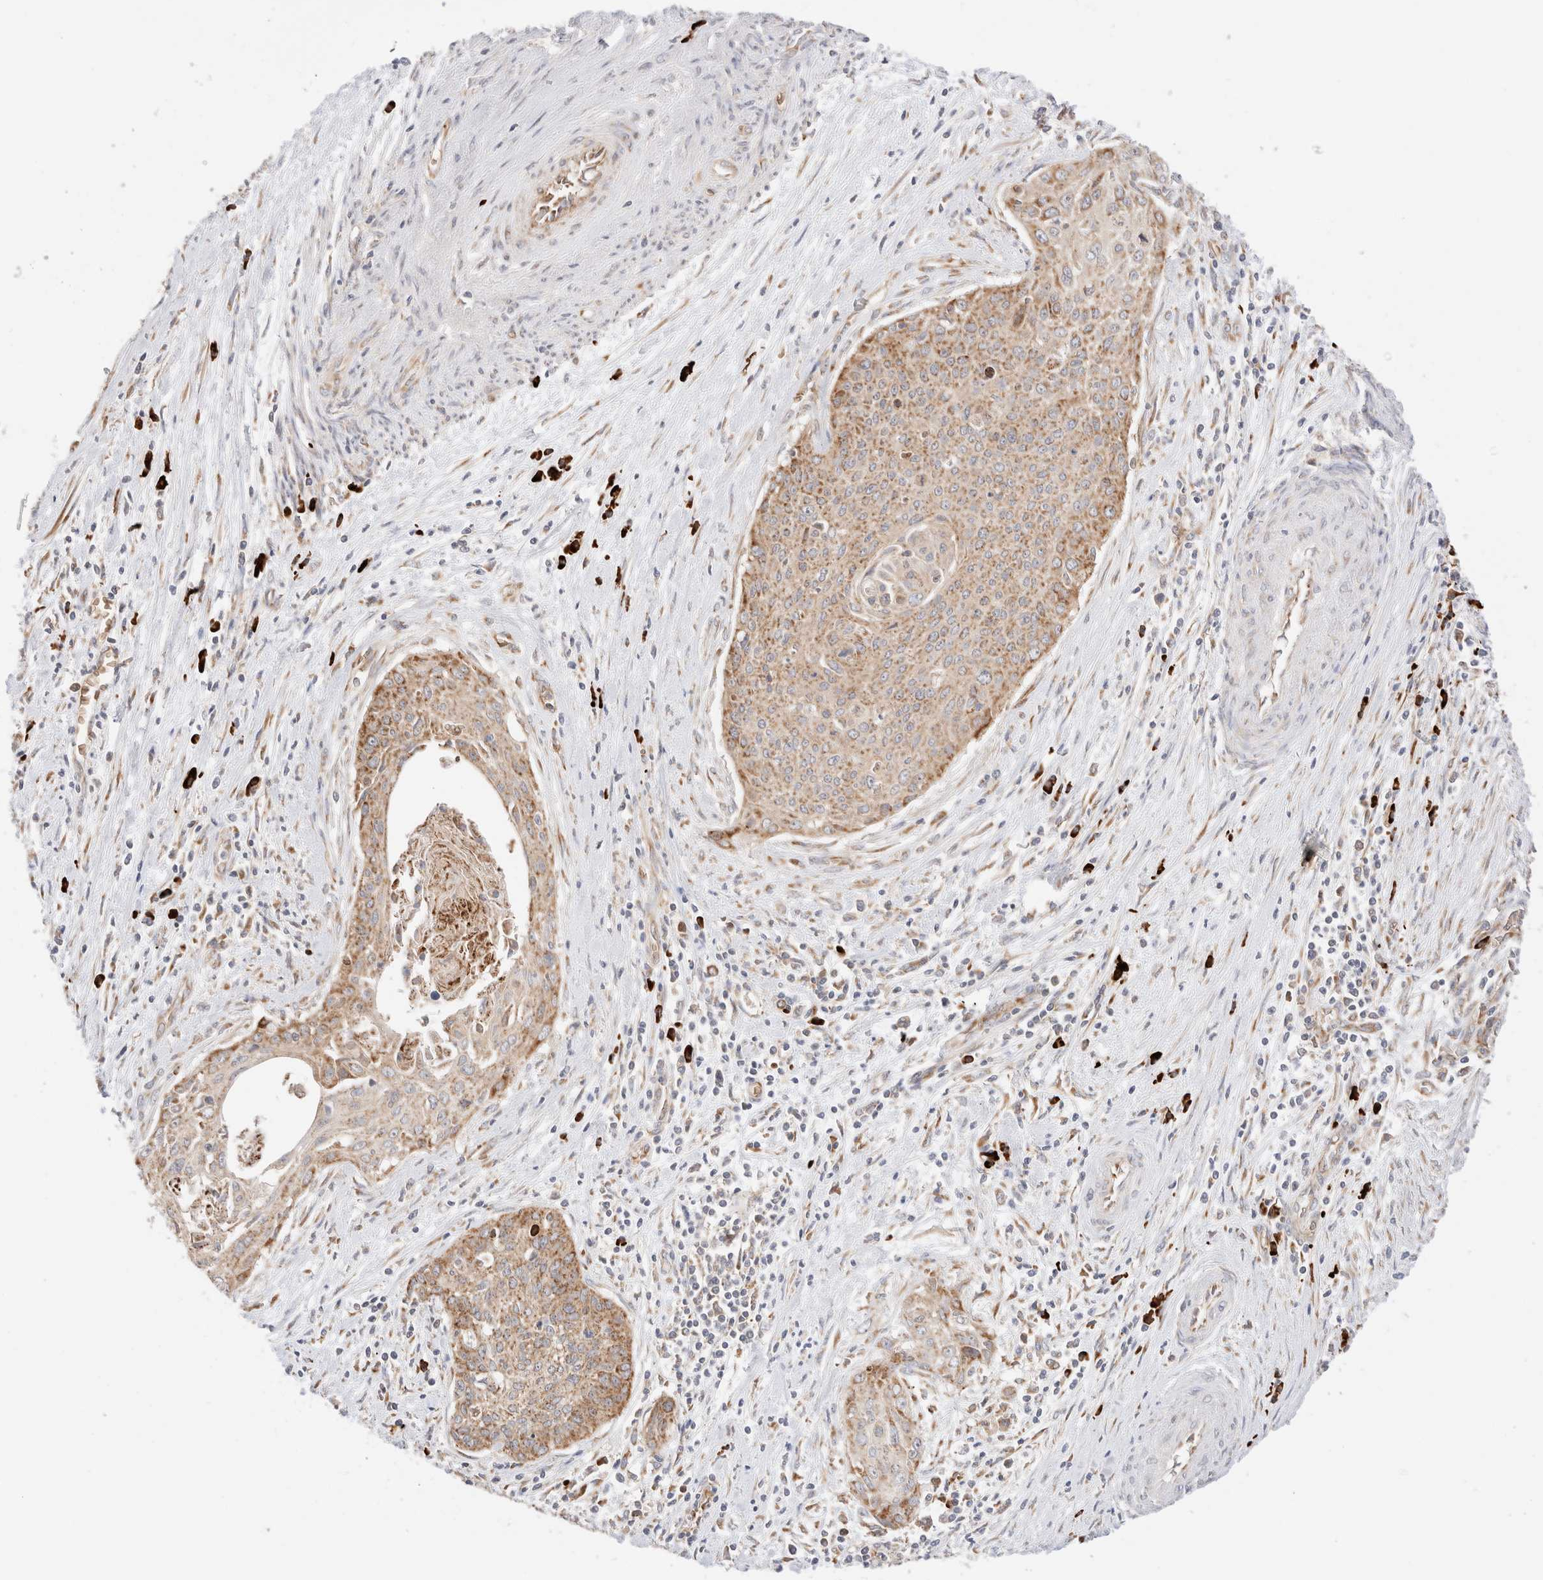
{"staining": {"intensity": "moderate", "quantity": ">75%", "location": "cytoplasmic/membranous"}, "tissue": "cervical cancer", "cell_type": "Tumor cells", "image_type": "cancer", "snomed": [{"axis": "morphology", "description": "Squamous cell carcinoma, NOS"}, {"axis": "topography", "description": "Cervix"}], "caption": "The histopathology image exhibits a brown stain indicating the presence of a protein in the cytoplasmic/membranous of tumor cells in cervical cancer (squamous cell carcinoma). Nuclei are stained in blue.", "gene": "UTS2B", "patient": {"sex": "female", "age": 55}}